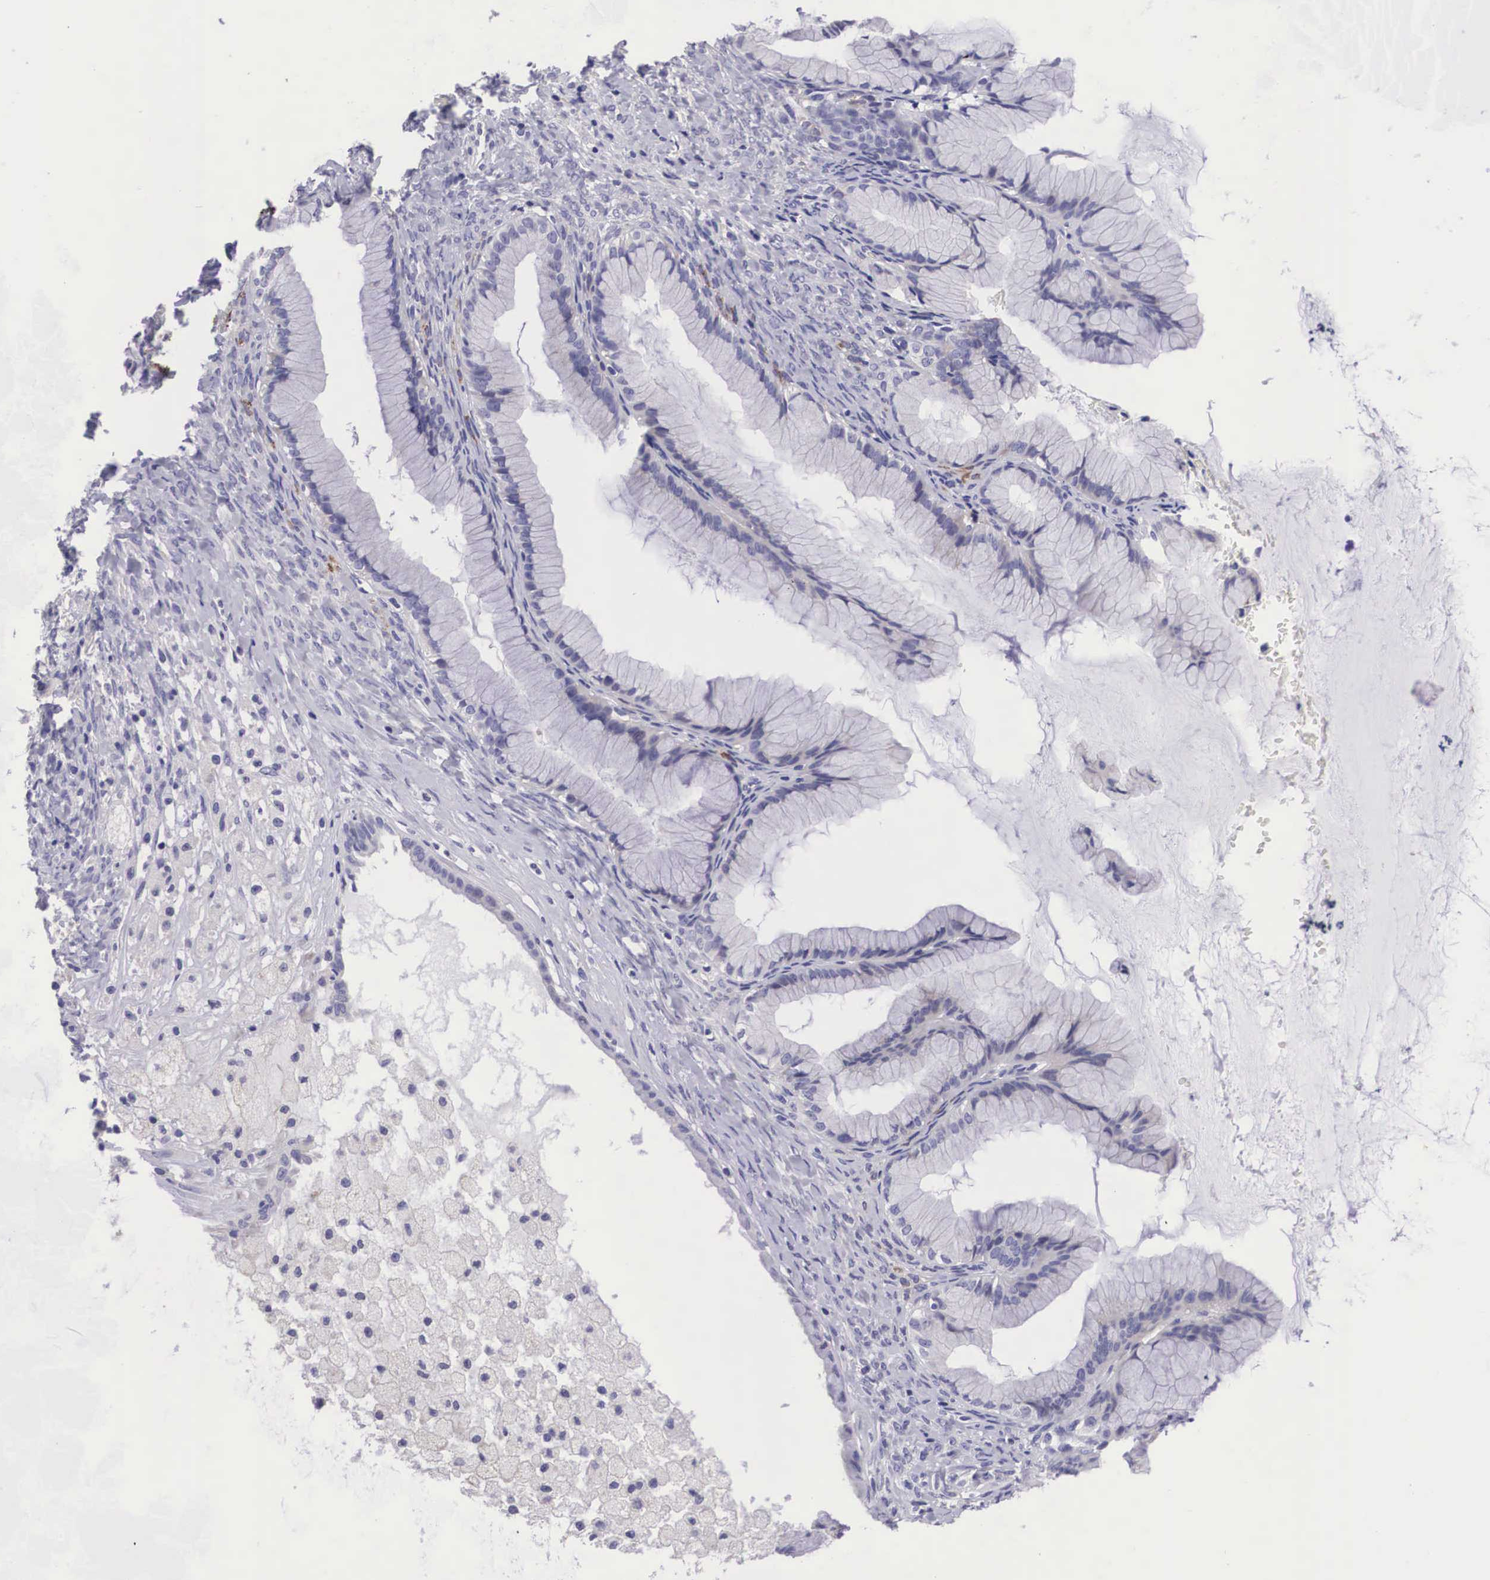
{"staining": {"intensity": "negative", "quantity": "none", "location": "none"}, "tissue": "ovarian cancer", "cell_type": "Tumor cells", "image_type": "cancer", "snomed": [{"axis": "morphology", "description": "Cystadenocarcinoma, mucinous, NOS"}, {"axis": "topography", "description": "Ovary"}], "caption": "The immunohistochemistry image has no significant positivity in tumor cells of ovarian mucinous cystadenocarcinoma tissue. The staining is performed using DAB brown chromogen with nuclei counter-stained in using hematoxylin.", "gene": "ARG2", "patient": {"sex": "female", "age": 41}}